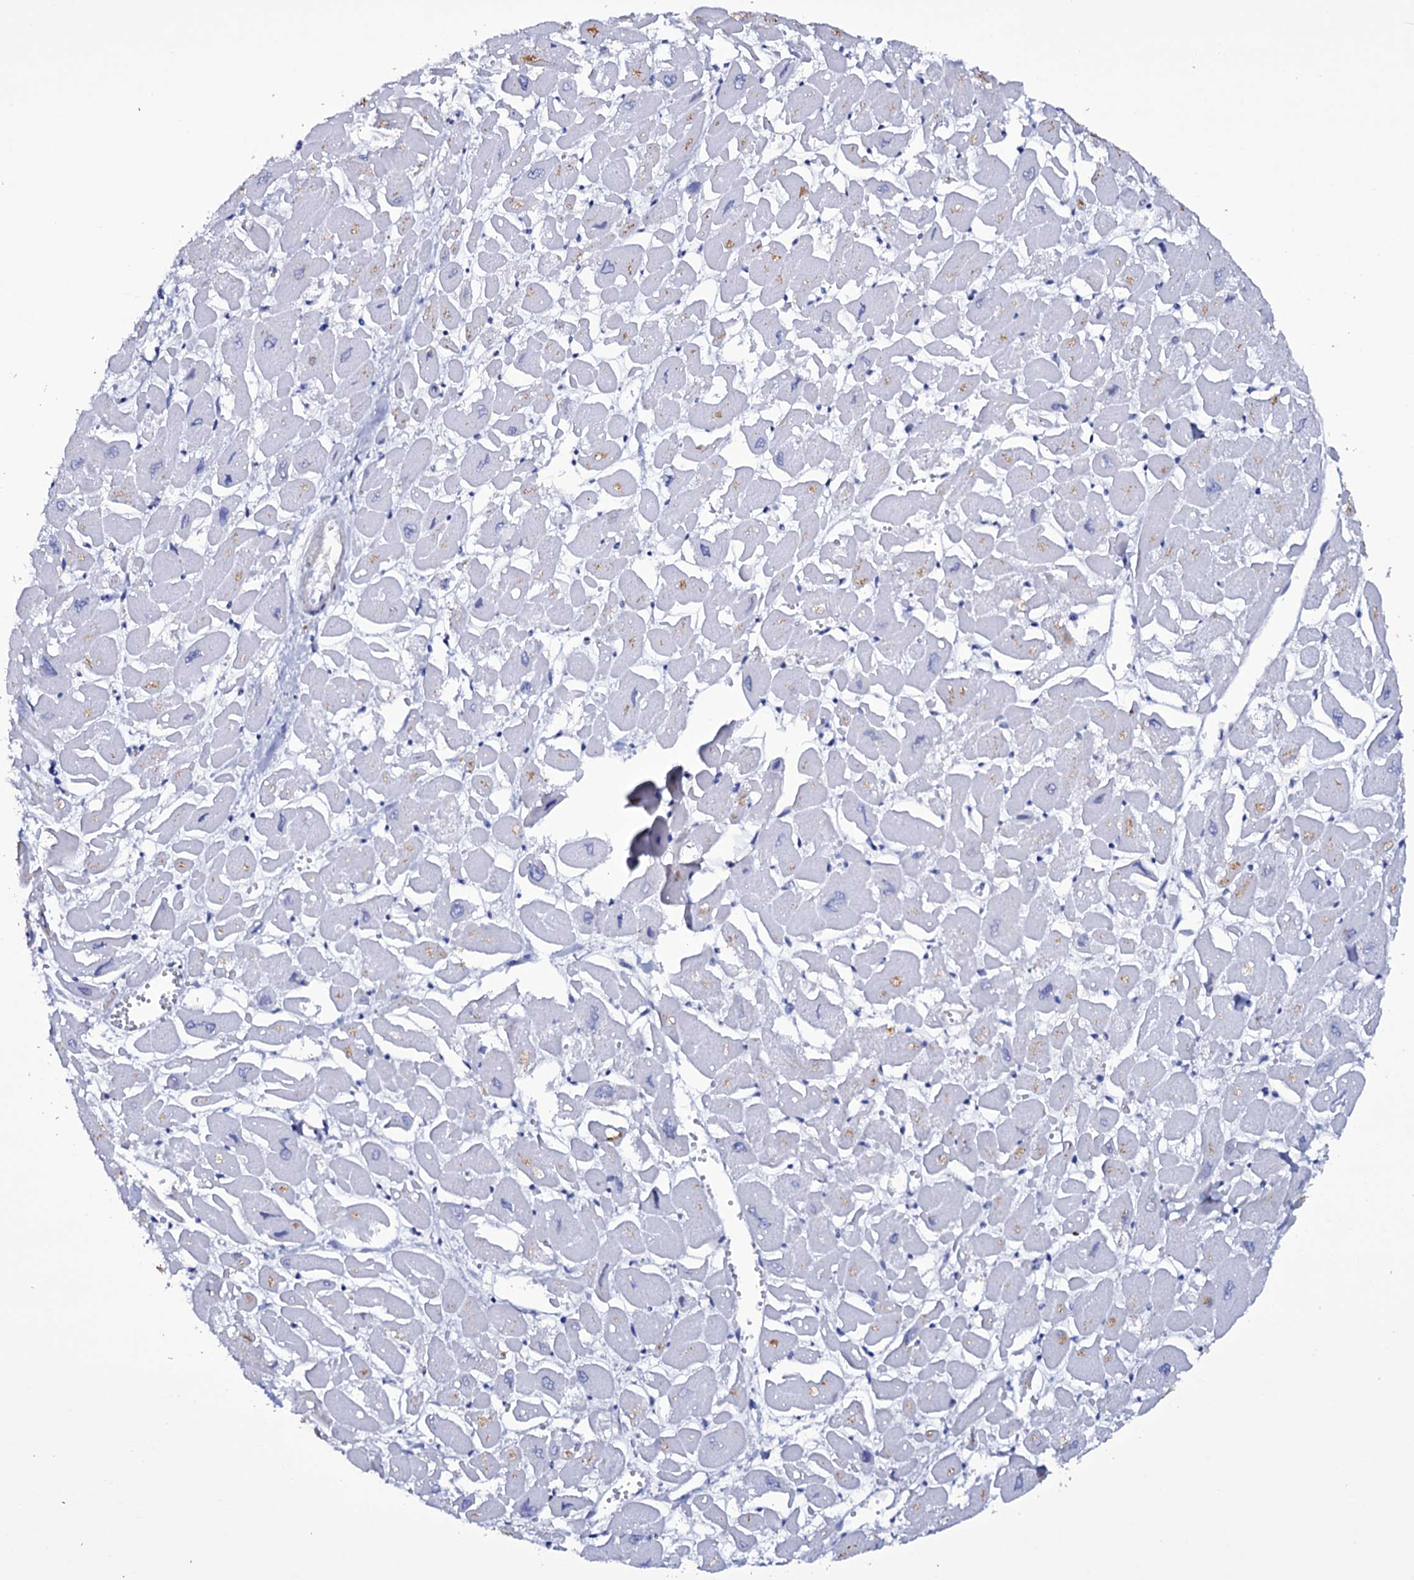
{"staining": {"intensity": "negative", "quantity": "none", "location": "none"}, "tissue": "heart muscle", "cell_type": "Cardiomyocytes", "image_type": "normal", "snomed": [{"axis": "morphology", "description": "Normal tissue, NOS"}, {"axis": "topography", "description": "Heart"}], "caption": "Normal heart muscle was stained to show a protein in brown. There is no significant staining in cardiomyocytes. (Immunohistochemistry, brightfield microscopy, high magnification).", "gene": "ITPRID2", "patient": {"sex": "male", "age": 54}}